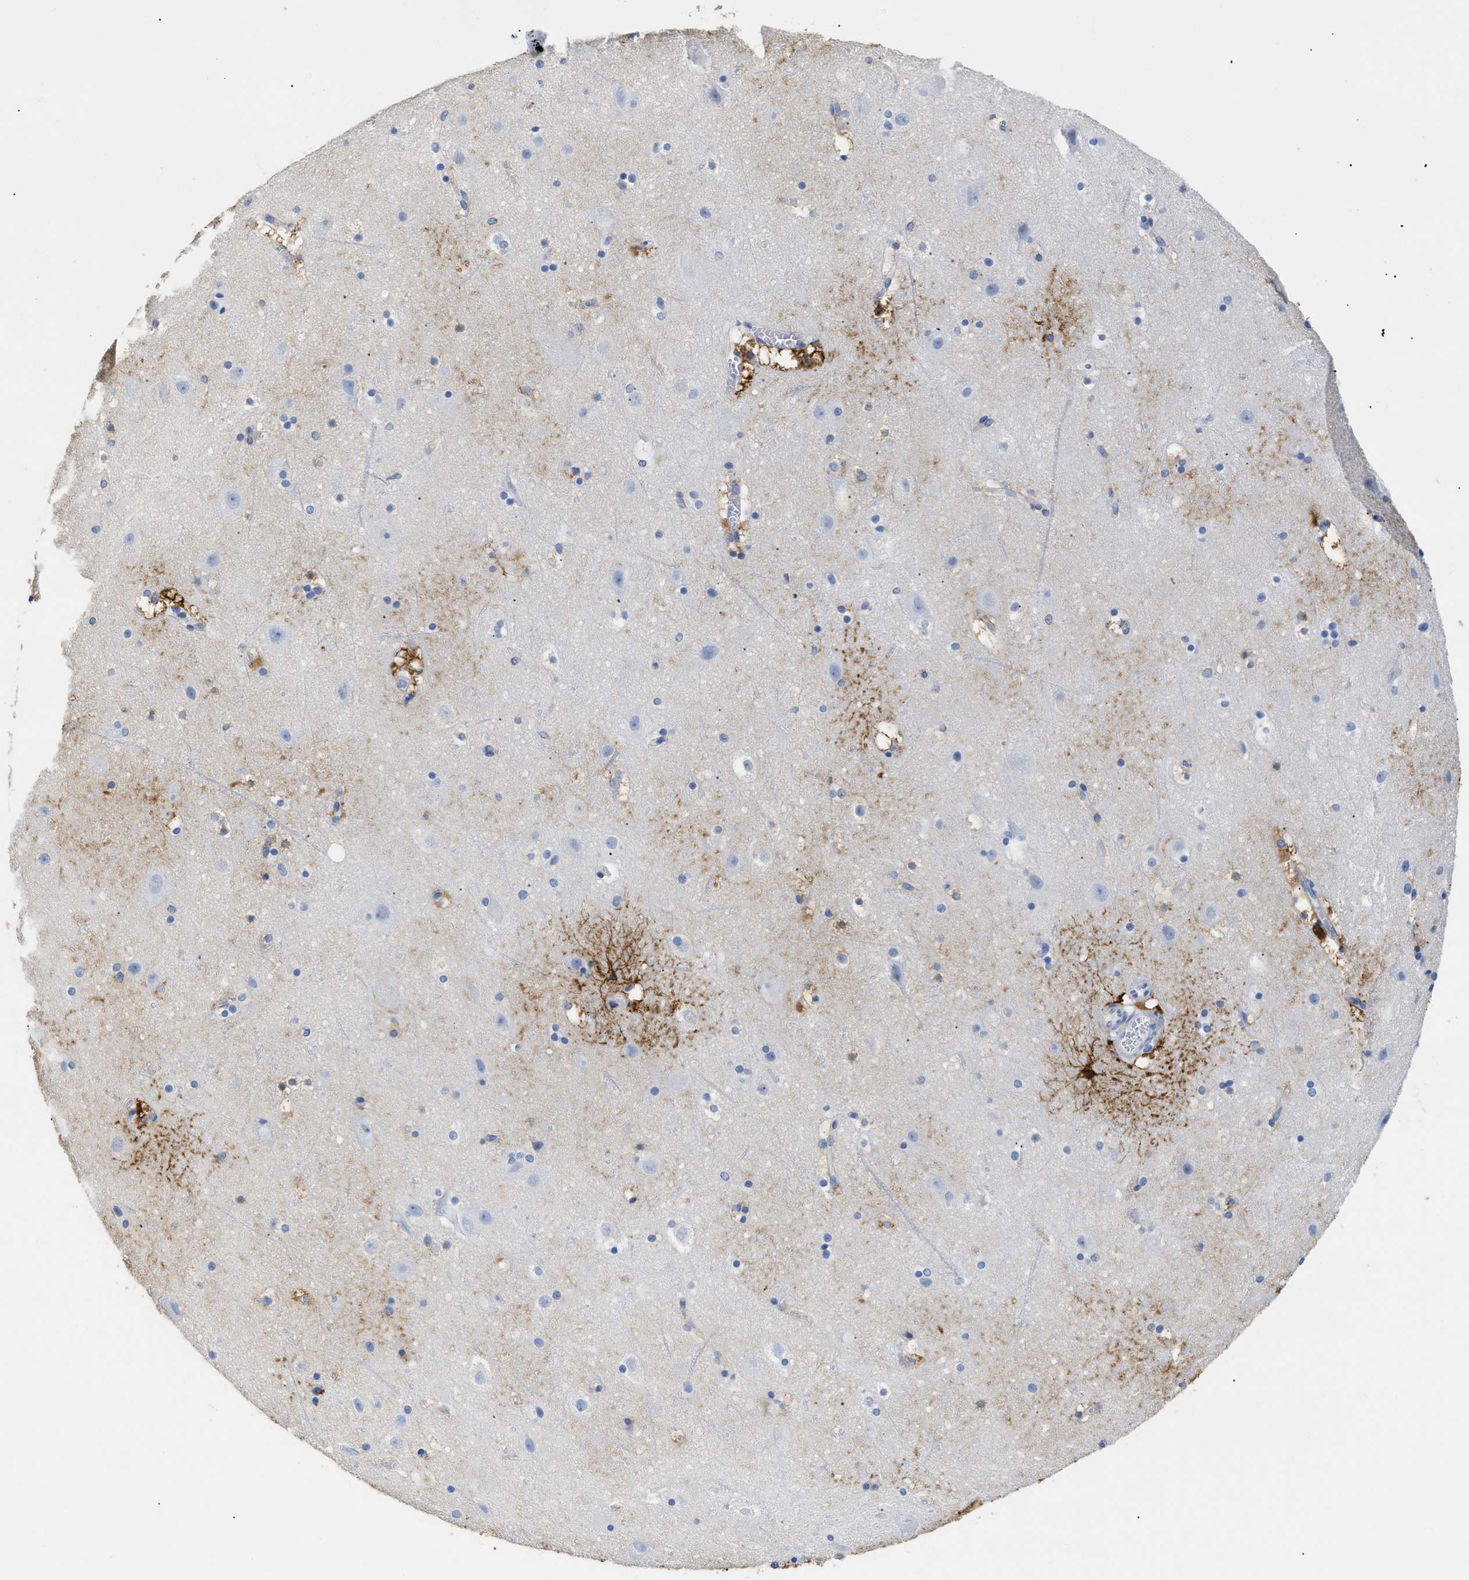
{"staining": {"intensity": "negative", "quantity": "none", "location": "none"}, "tissue": "cerebral cortex", "cell_type": "Endothelial cells", "image_type": "normal", "snomed": [{"axis": "morphology", "description": "Normal tissue, NOS"}, {"axis": "topography", "description": "Cerebral cortex"}], "caption": "Photomicrograph shows no significant protein staining in endothelial cells of unremarkable cerebral cortex.", "gene": "DLC1", "patient": {"sex": "male", "age": 45}}